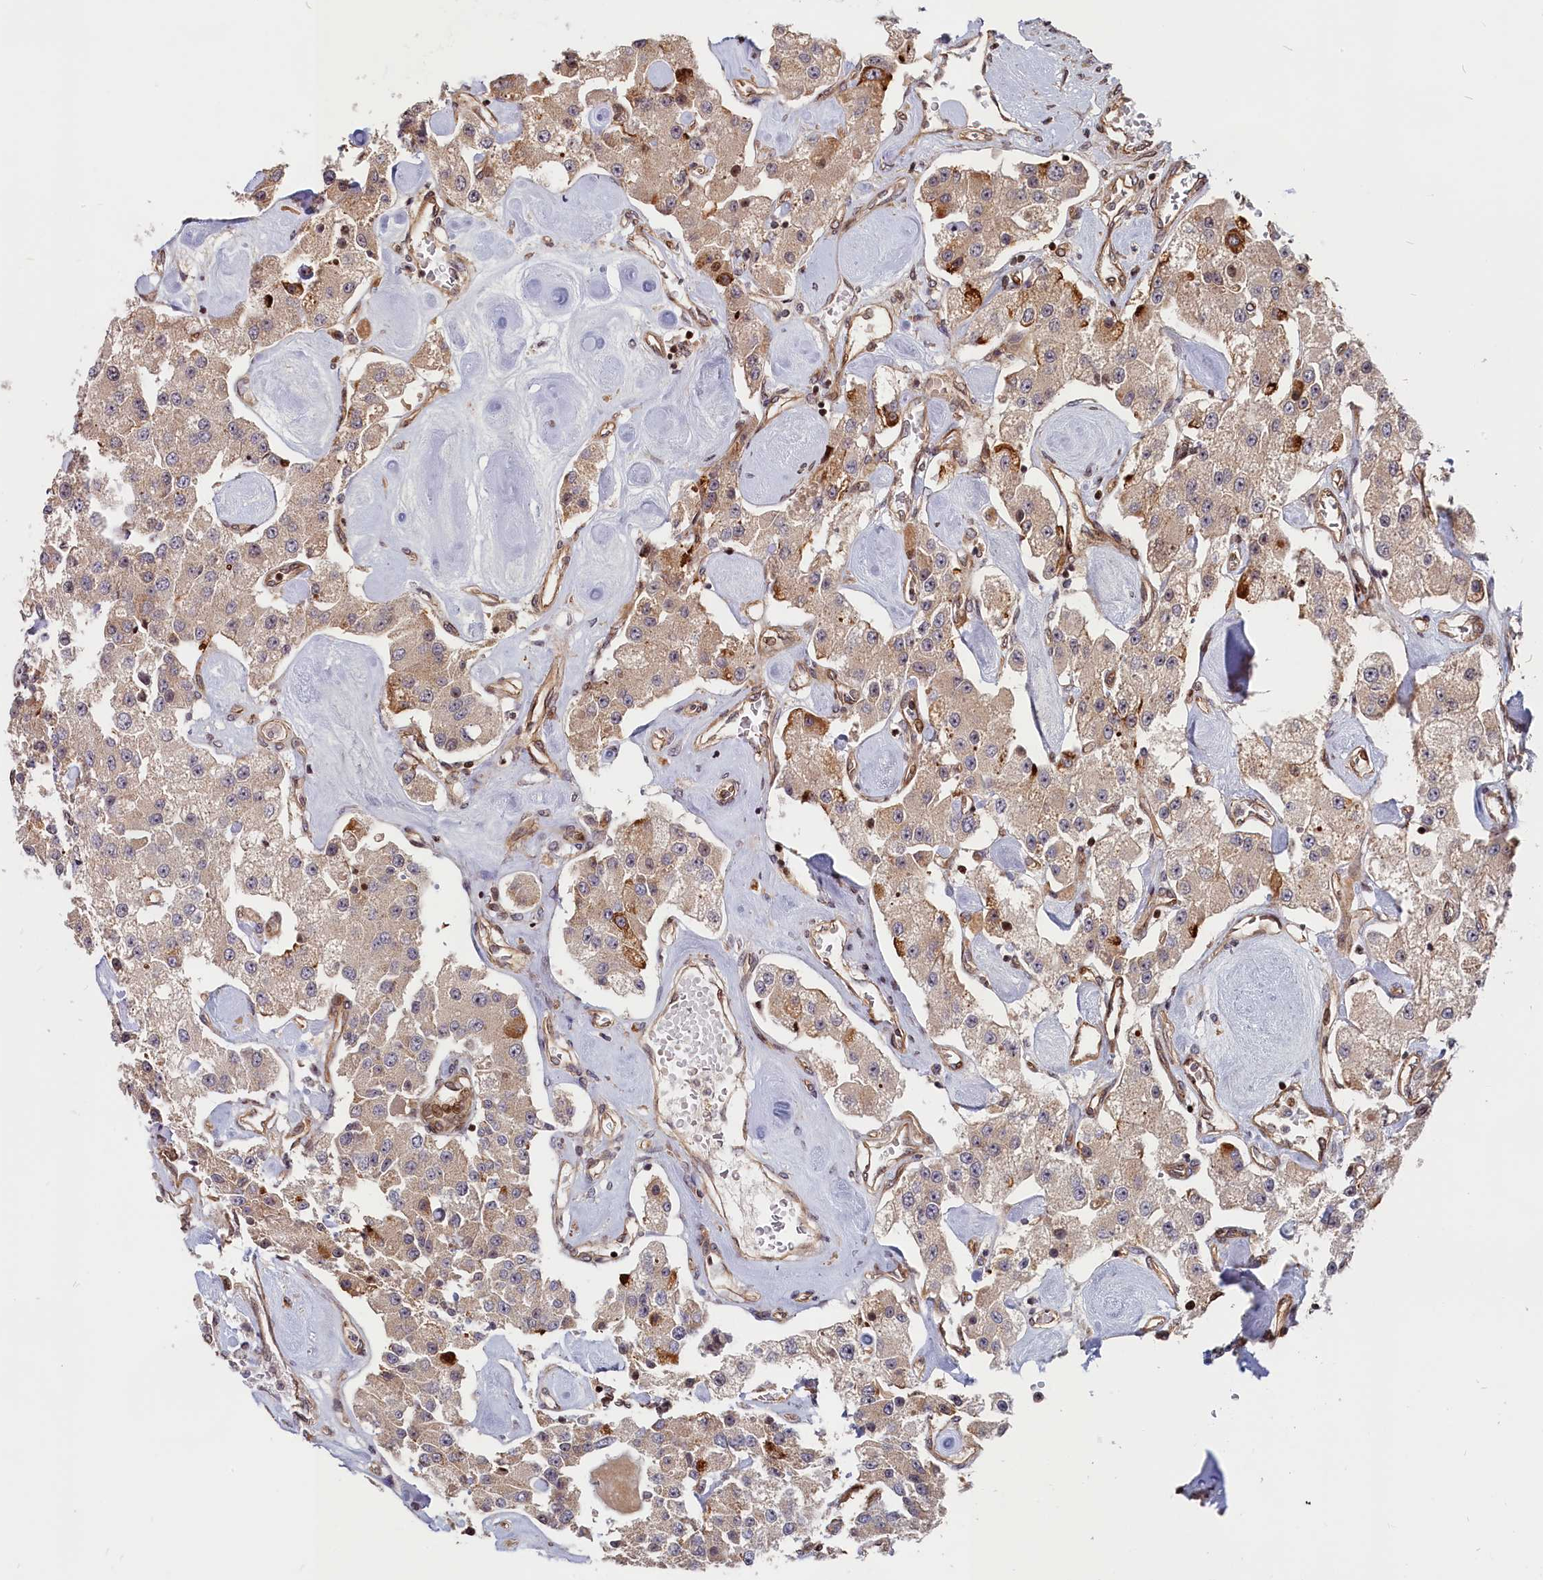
{"staining": {"intensity": "weak", "quantity": ">75%", "location": "cytoplasmic/membranous"}, "tissue": "carcinoid", "cell_type": "Tumor cells", "image_type": "cancer", "snomed": [{"axis": "morphology", "description": "Carcinoid, malignant, NOS"}, {"axis": "topography", "description": "Pancreas"}], "caption": "Approximately >75% of tumor cells in carcinoid reveal weak cytoplasmic/membranous protein expression as visualized by brown immunohistochemical staining.", "gene": "CEP44", "patient": {"sex": "male", "age": 41}}